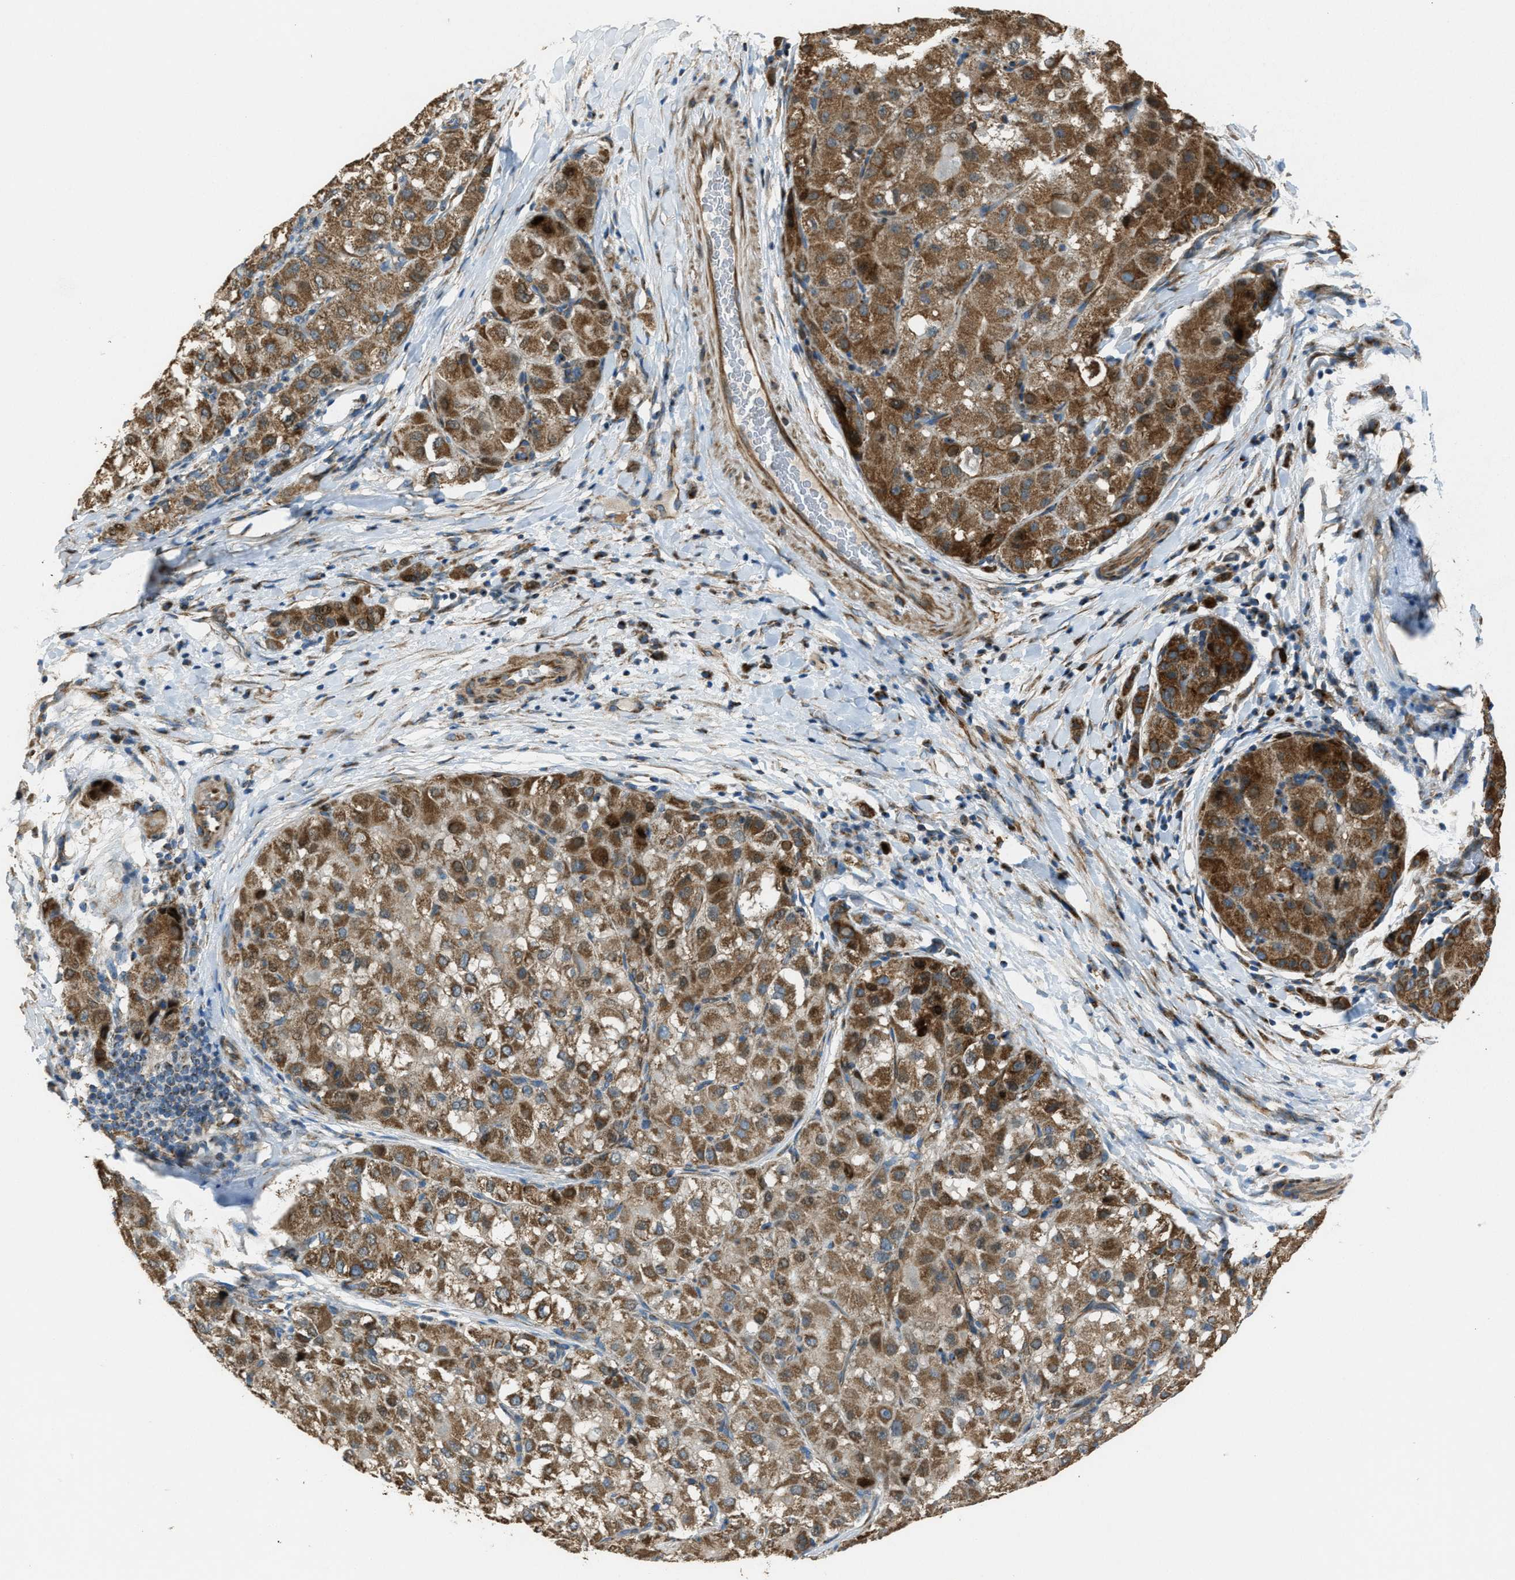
{"staining": {"intensity": "moderate", "quantity": ">75%", "location": "cytoplasmic/membranous"}, "tissue": "liver cancer", "cell_type": "Tumor cells", "image_type": "cancer", "snomed": [{"axis": "morphology", "description": "Carcinoma, Hepatocellular, NOS"}, {"axis": "topography", "description": "Liver"}], "caption": "A brown stain labels moderate cytoplasmic/membranous expression of a protein in hepatocellular carcinoma (liver) tumor cells.", "gene": "SLC25A11", "patient": {"sex": "male", "age": 80}}